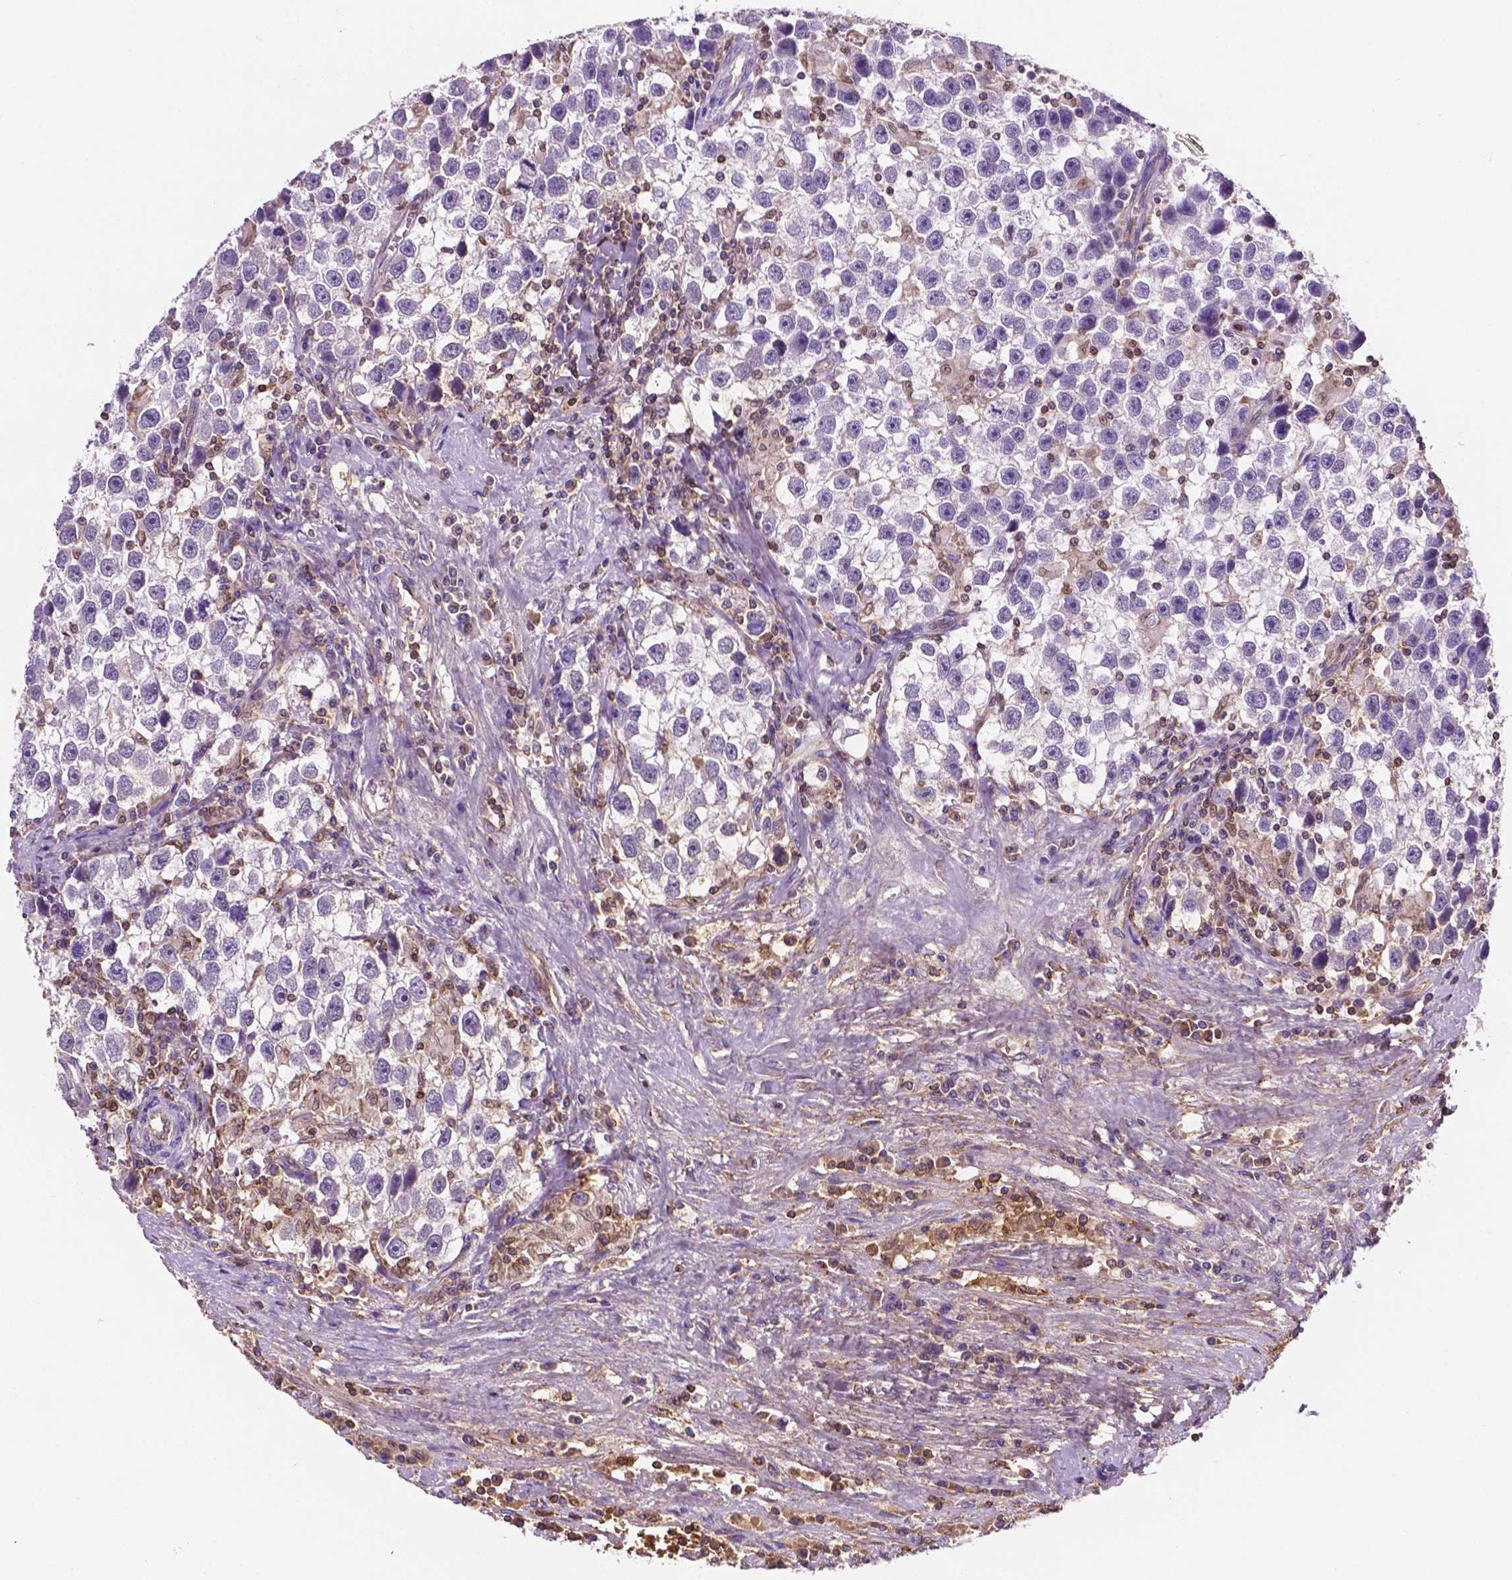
{"staining": {"intensity": "negative", "quantity": "none", "location": "none"}, "tissue": "testis cancer", "cell_type": "Tumor cells", "image_type": "cancer", "snomed": [{"axis": "morphology", "description": "Seminoma, NOS"}, {"axis": "topography", "description": "Testis"}], "caption": "Image shows no significant protein positivity in tumor cells of testis seminoma.", "gene": "DCN", "patient": {"sex": "male", "age": 43}}